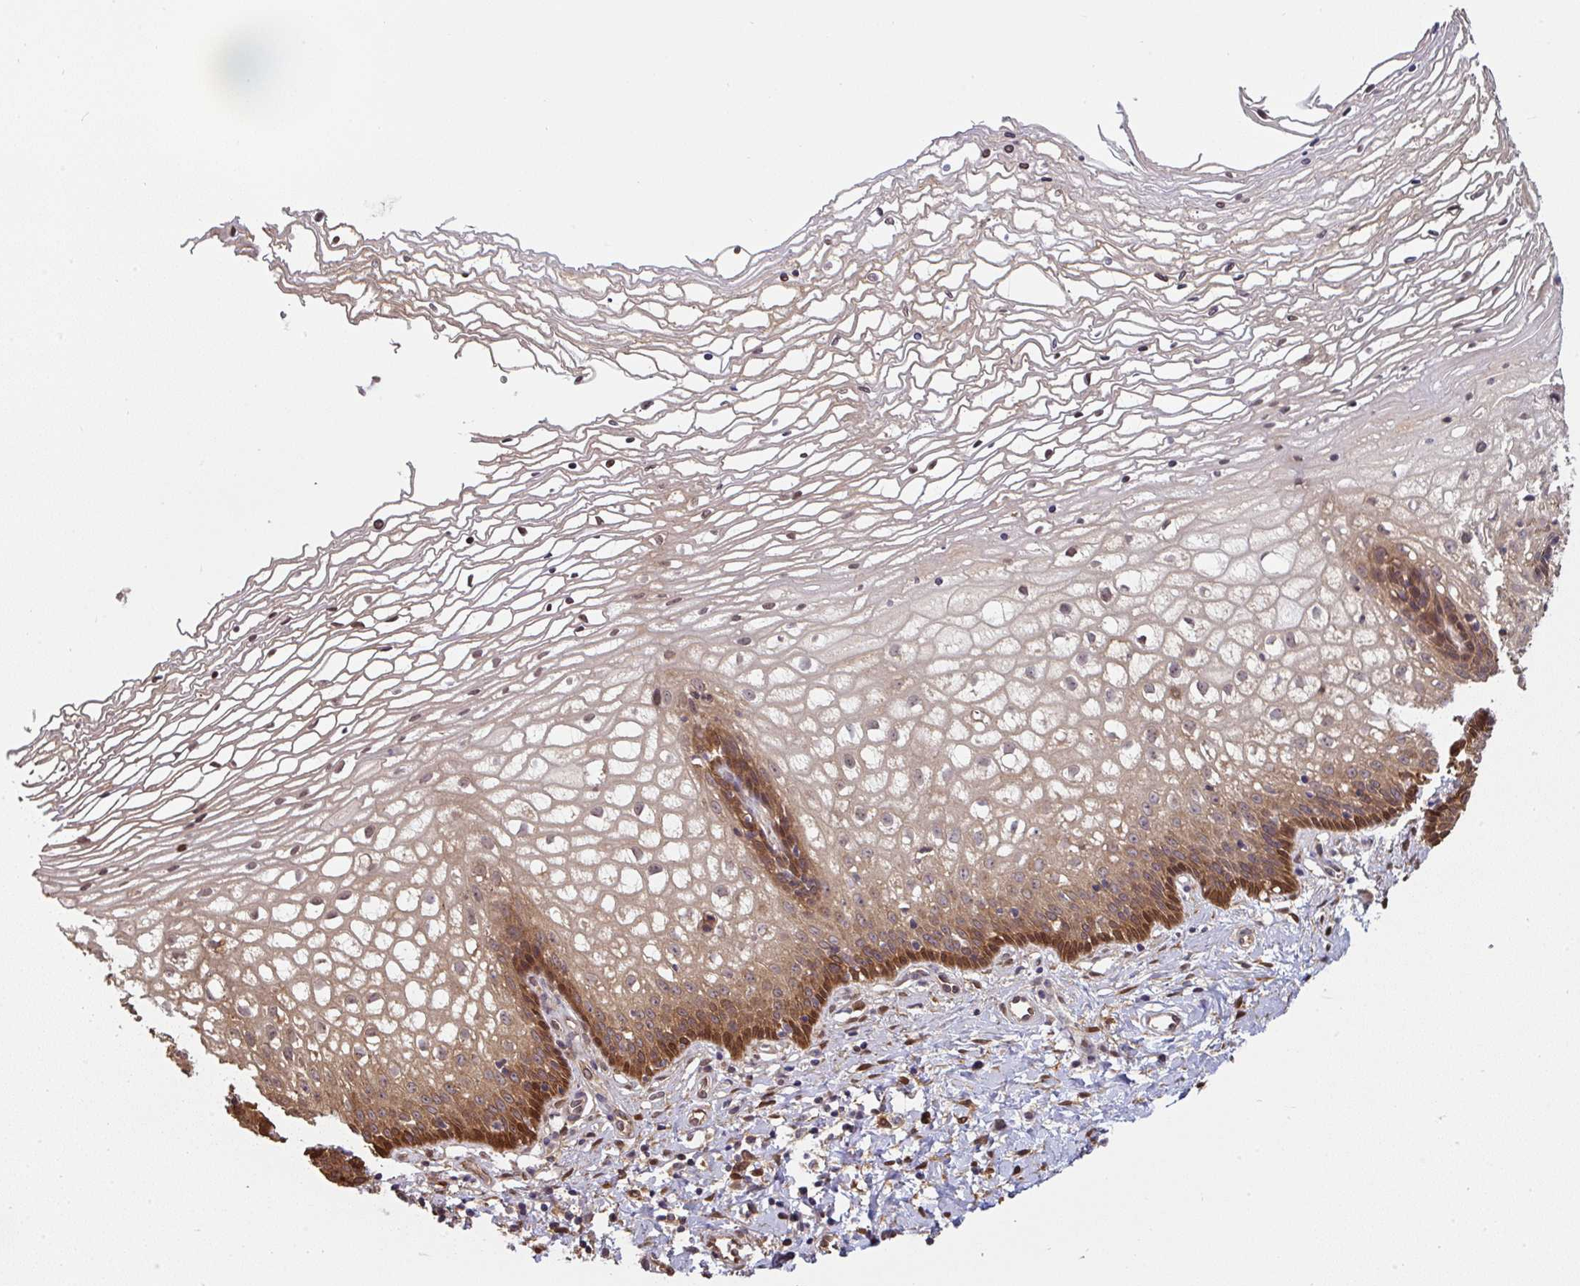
{"staining": {"intensity": "negative", "quantity": "none", "location": "none"}, "tissue": "cervix", "cell_type": "Glandular cells", "image_type": "normal", "snomed": [{"axis": "morphology", "description": "Normal tissue, NOS"}, {"axis": "topography", "description": "Cervix"}], "caption": "Photomicrograph shows no protein staining in glandular cells of unremarkable cervix.", "gene": "ST13", "patient": {"sex": "female", "age": 36}}